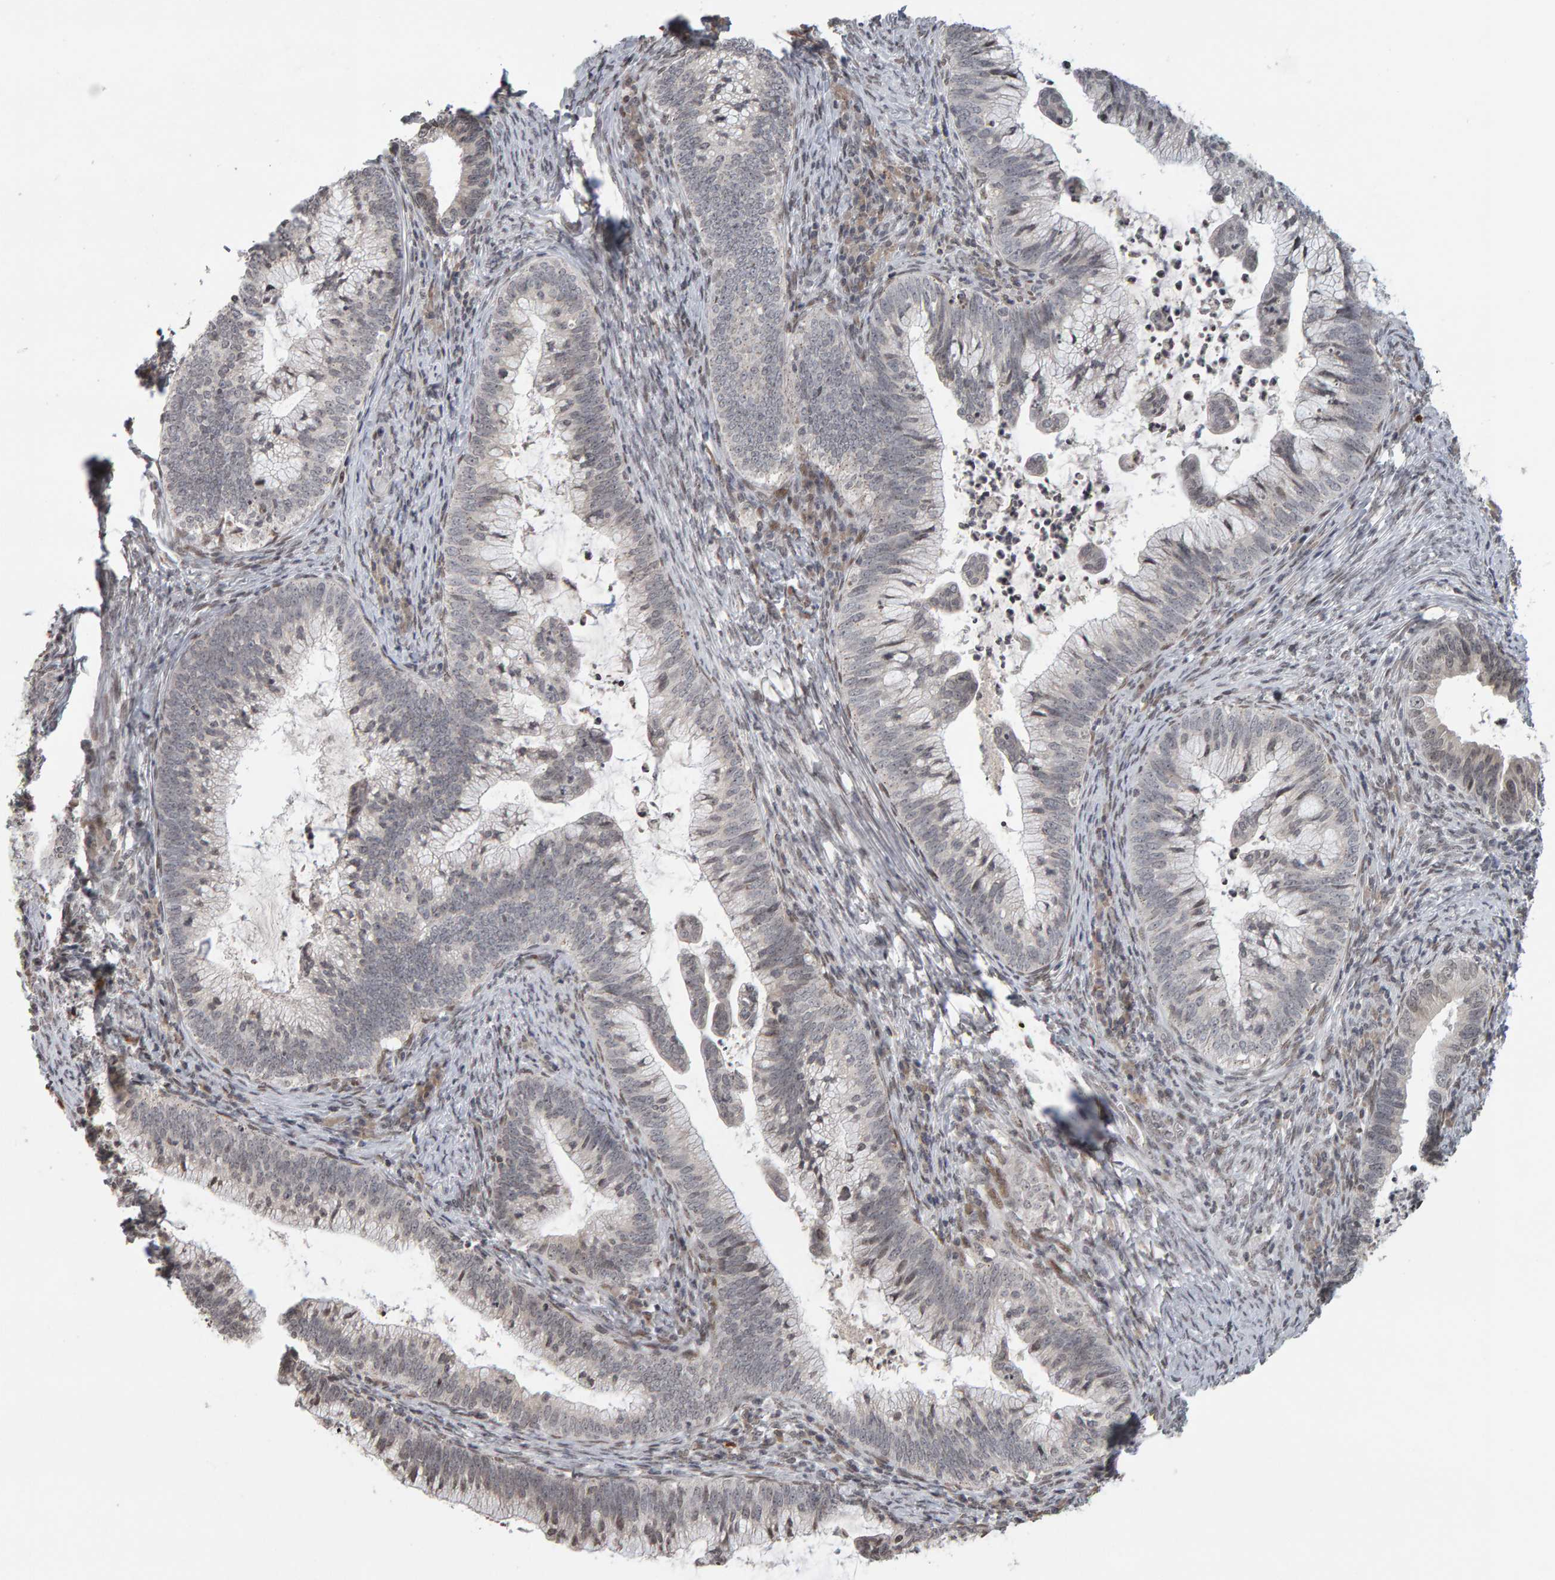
{"staining": {"intensity": "negative", "quantity": "none", "location": "none"}, "tissue": "cervical cancer", "cell_type": "Tumor cells", "image_type": "cancer", "snomed": [{"axis": "morphology", "description": "Adenocarcinoma, NOS"}, {"axis": "topography", "description": "Cervix"}], "caption": "An IHC micrograph of cervical cancer is shown. There is no staining in tumor cells of cervical cancer.", "gene": "TRAM1", "patient": {"sex": "female", "age": 36}}